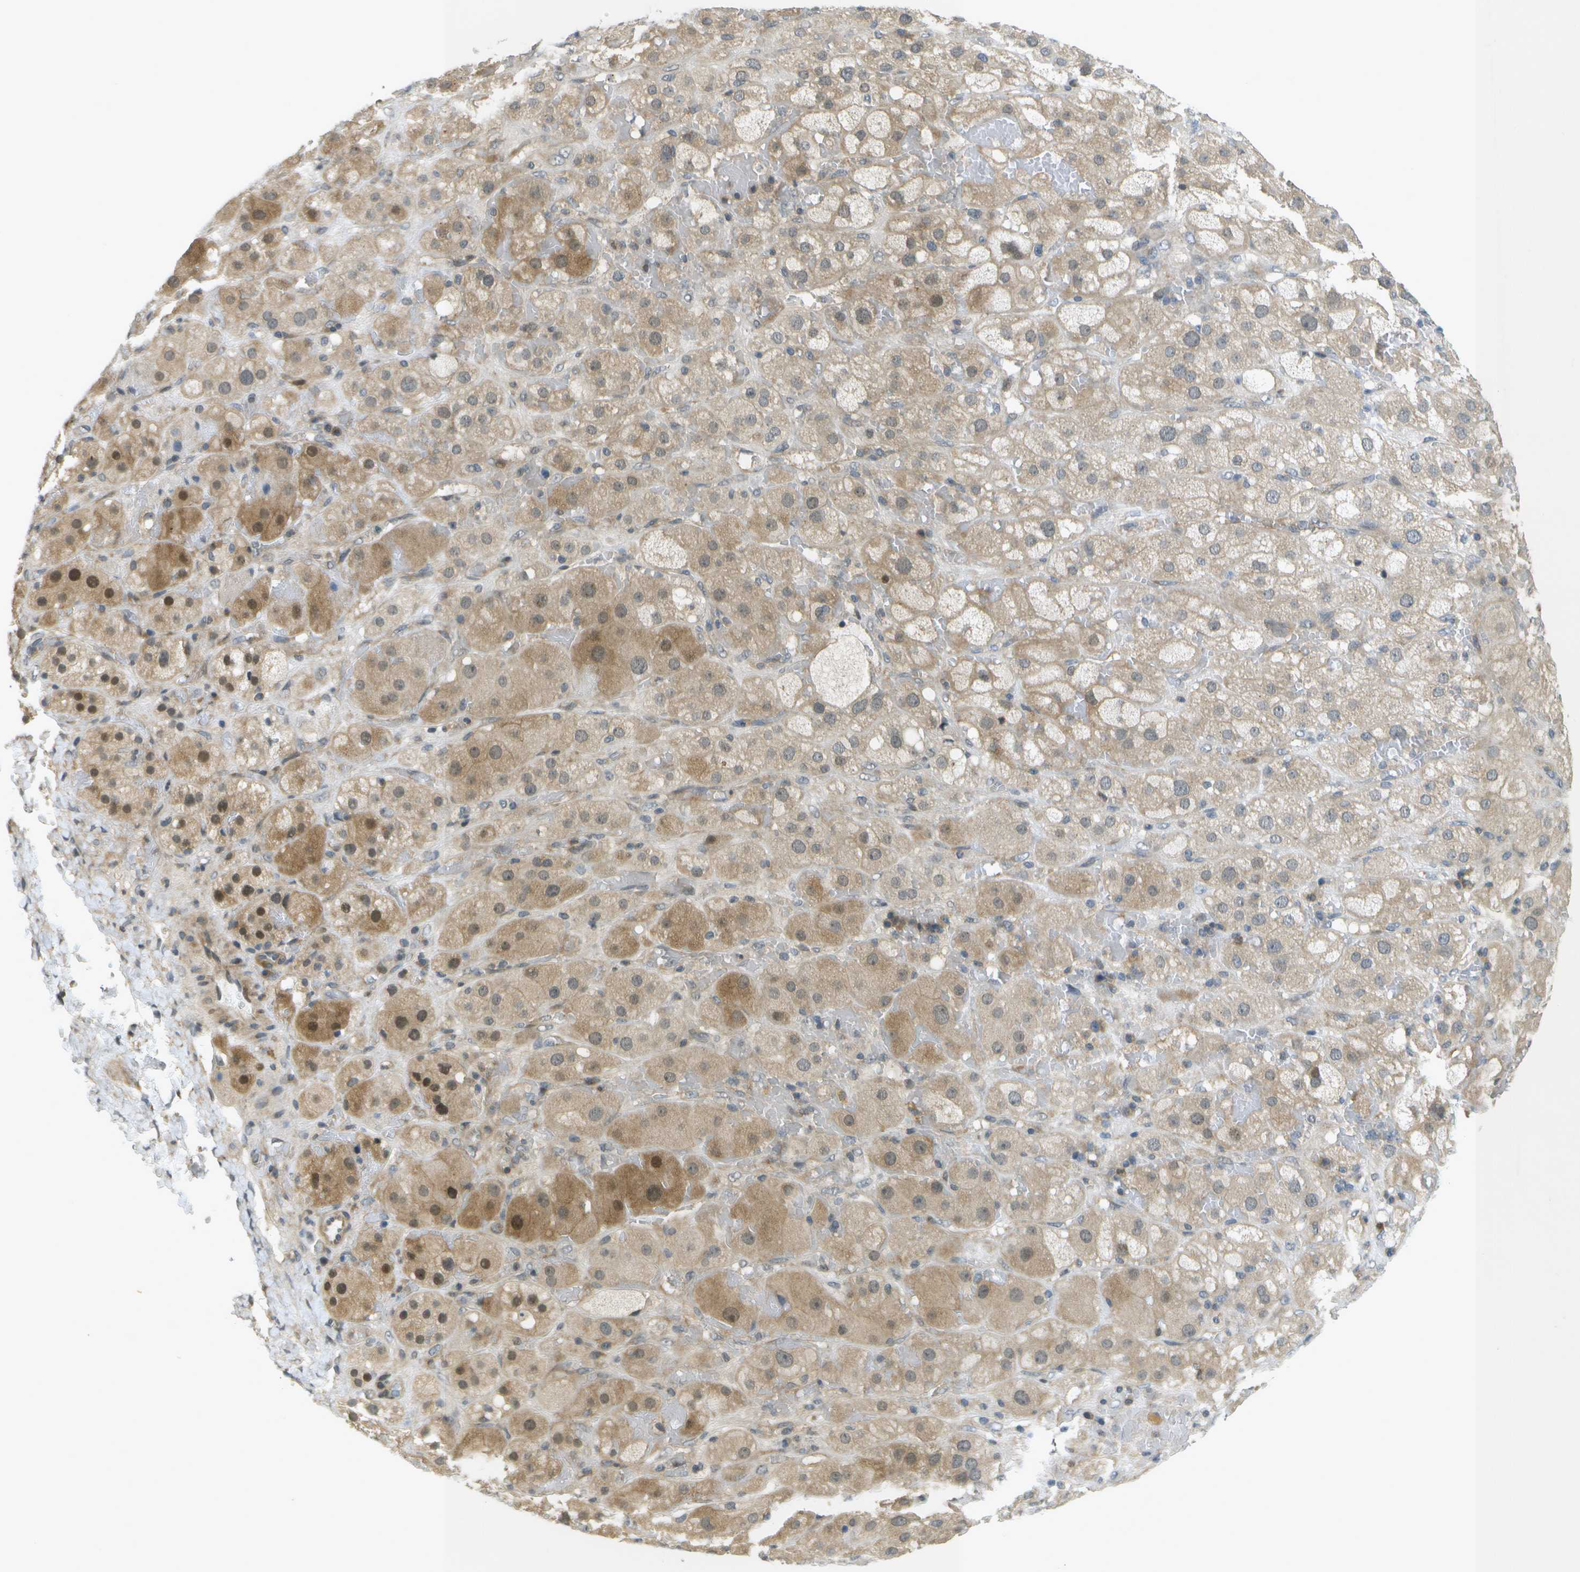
{"staining": {"intensity": "moderate", "quantity": ">75%", "location": "cytoplasmic/membranous,nuclear"}, "tissue": "adrenal gland", "cell_type": "Glandular cells", "image_type": "normal", "snomed": [{"axis": "morphology", "description": "Normal tissue, NOS"}, {"axis": "topography", "description": "Adrenal gland"}], "caption": "A histopathology image of adrenal gland stained for a protein demonstrates moderate cytoplasmic/membranous,nuclear brown staining in glandular cells.", "gene": "WNK2", "patient": {"sex": "female", "age": 47}}